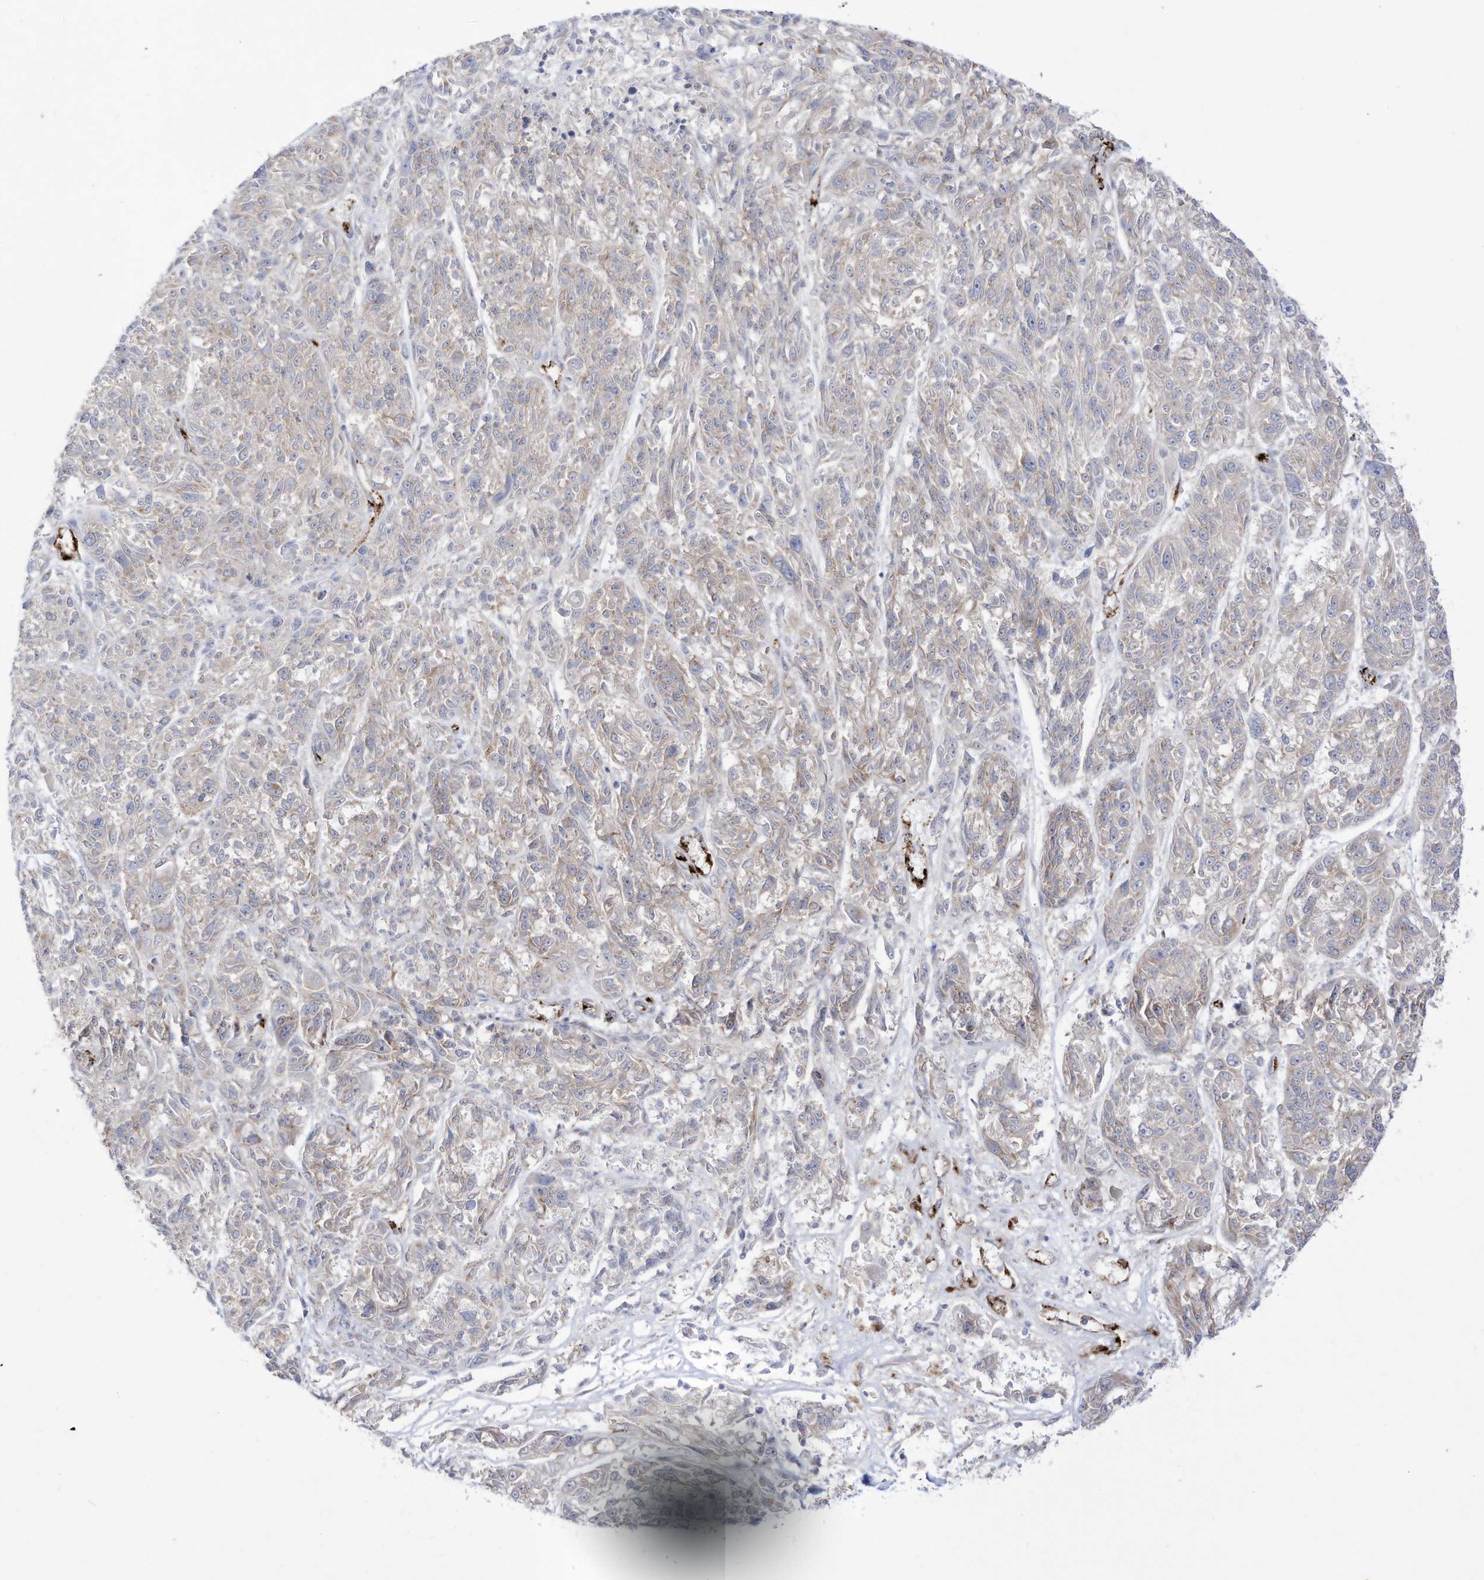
{"staining": {"intensity": "weak", "quantity": "<25%", "location": "cytoplasmic/membranous"}, "tissue": "melanoma", "cell_type": "Tumor cells", "image_type": "cancer", "snomed": [{"axis": "morphology", "description": "Malignant melanoma, NOS"}, {"axis": "topography", "description": "Skin"}], "caption": "Immunohistochemistry (IHC) image of melanoma stained for a protein (brown), which demonstrates no expression in tumor cells.", "gene": "ZGRF1", "patient": {"sex": "male", "age": 53}}